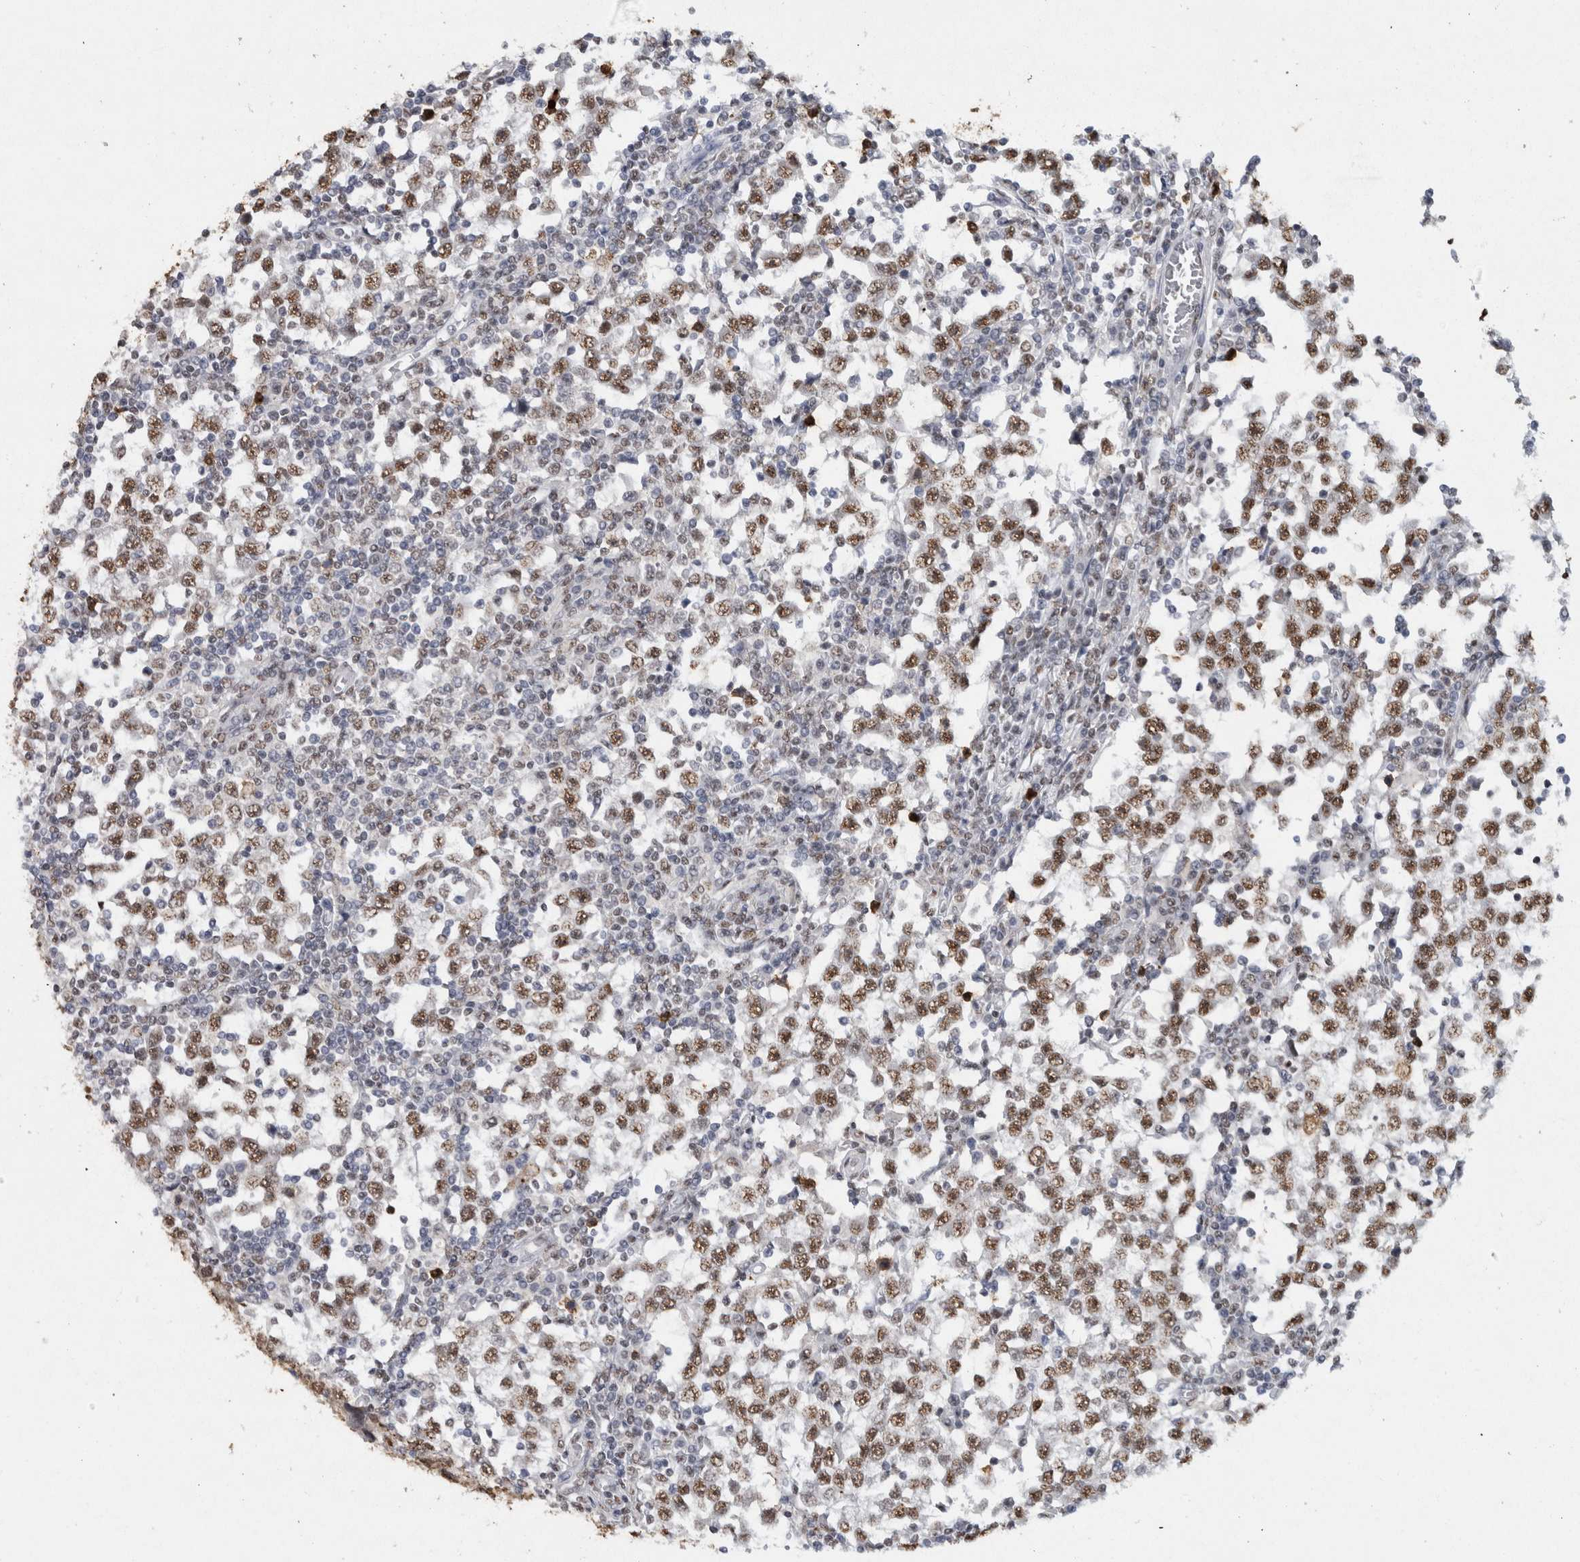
{"staining": {"intensity": "moderate", "quantity": ">75%", "location": "nuclear"}, "tissue": "testis cancer", "cell_type": "Tumor cells", "image_type": "cancer", "snomed": [{"axis": "morphology", "description": "Seminoma, NOS"}, {"axis": "topography", "description": "Testis"}], "caption": "The immunohistochemical stain shows moderate nuclear positivity in tumor cells of testis cancer (seminoma) tissue.", "gene": "RPS6KA2", "patient": {"sex": "male", "age": 65}}